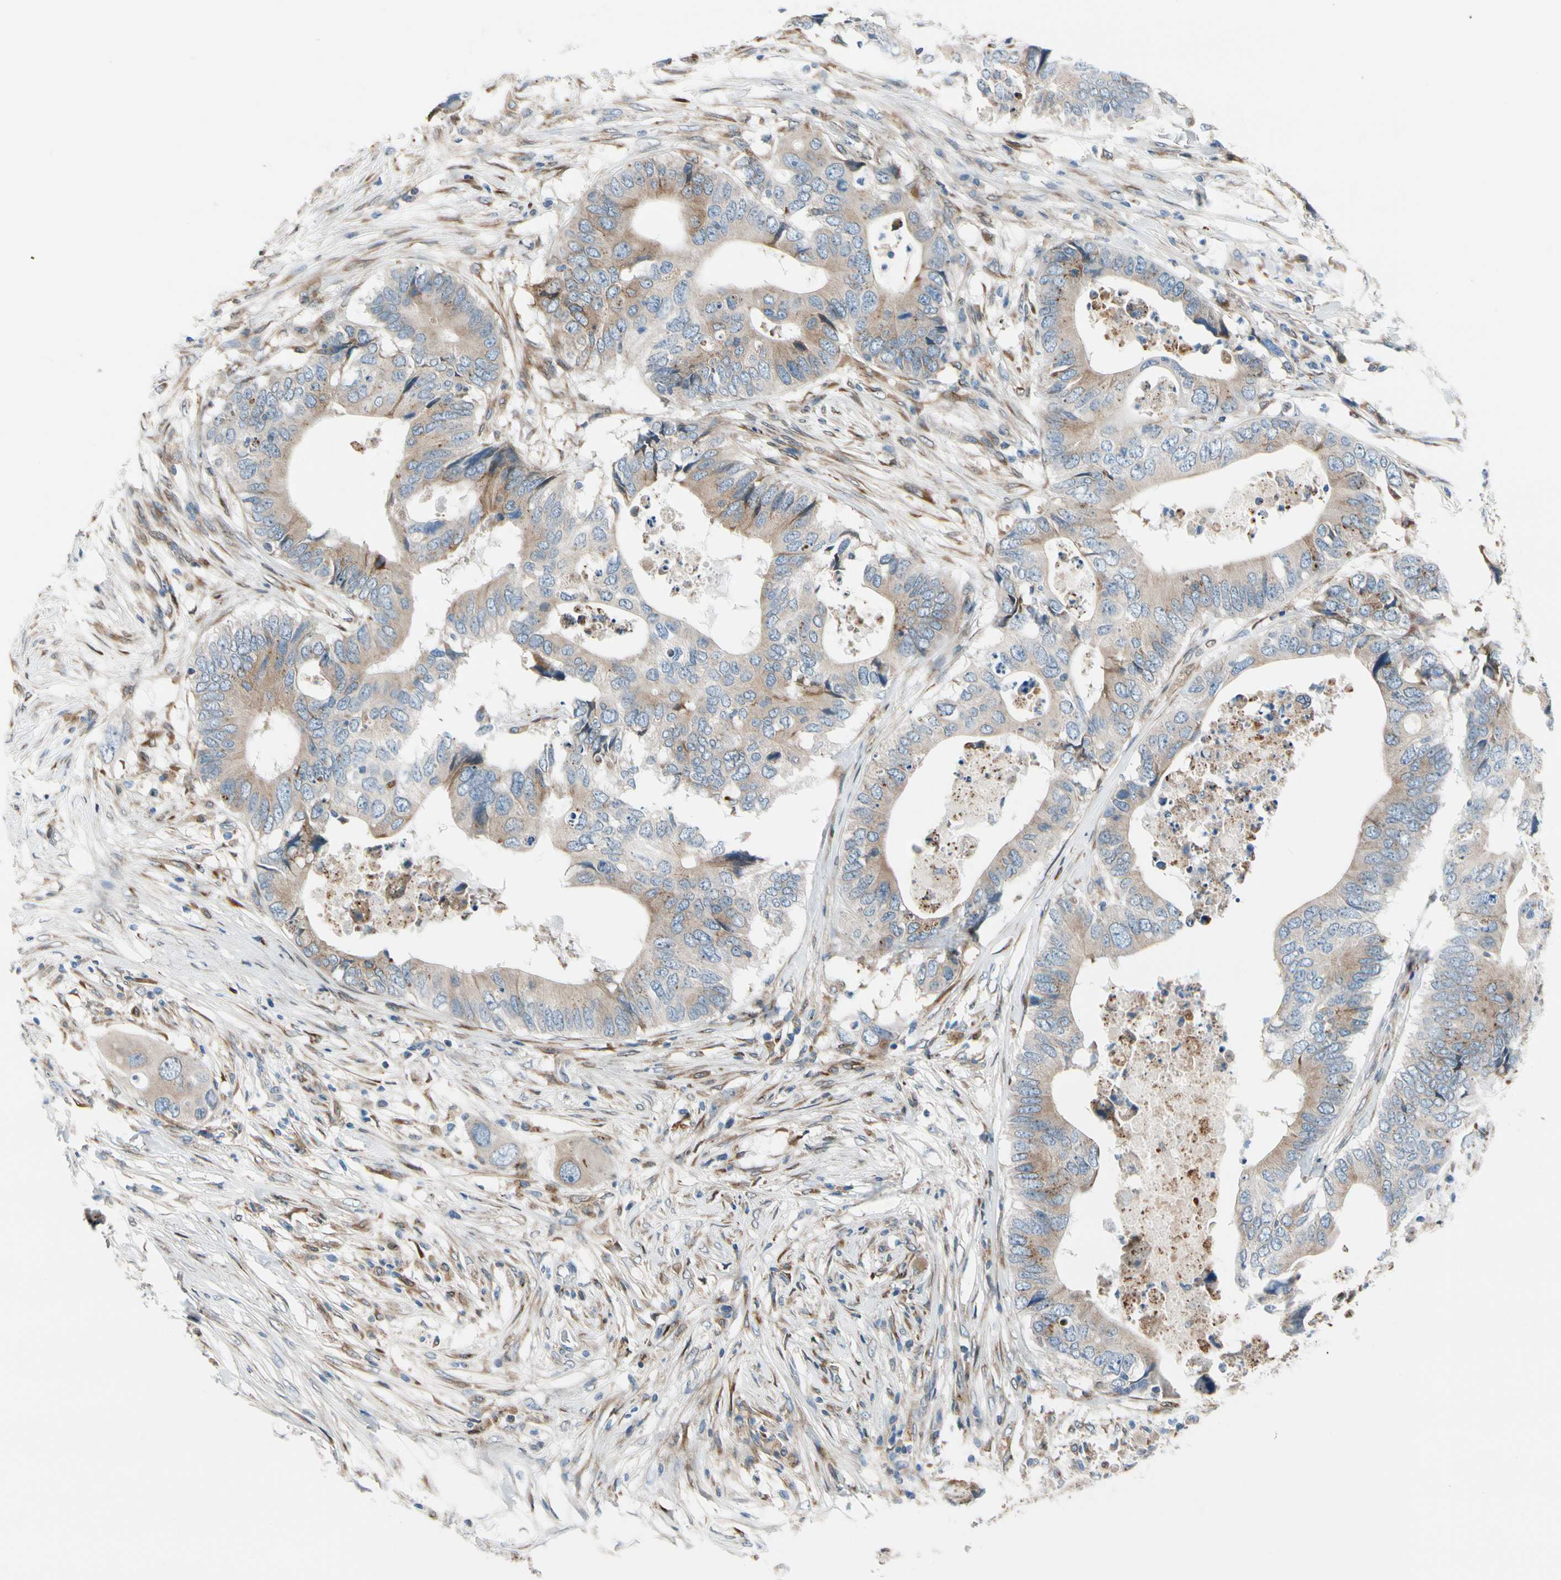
{"staining": {"intensity": "moderate", "quantity": "<25%", "location": "cytoplasmic/membranous"}, "tissue": "colorectal cancer", "cell_type": "Tumor cells", "image_type": "cancer", "snomed": [{"axis": "morphology", "description": "Adenocarcinoma, NOS"}, {"axis": "topography", "description": "Colon"}], "caption": "Protein expression analysis of human colorectal cancer reveals moderate cytoplasmic/membranous positivity in about <25% of tumor cells. The protein is shown in brown color, while the nuclei are stained blue.", "gene": "NUCB1", "patient": {"sex": "male", "age": 71}}